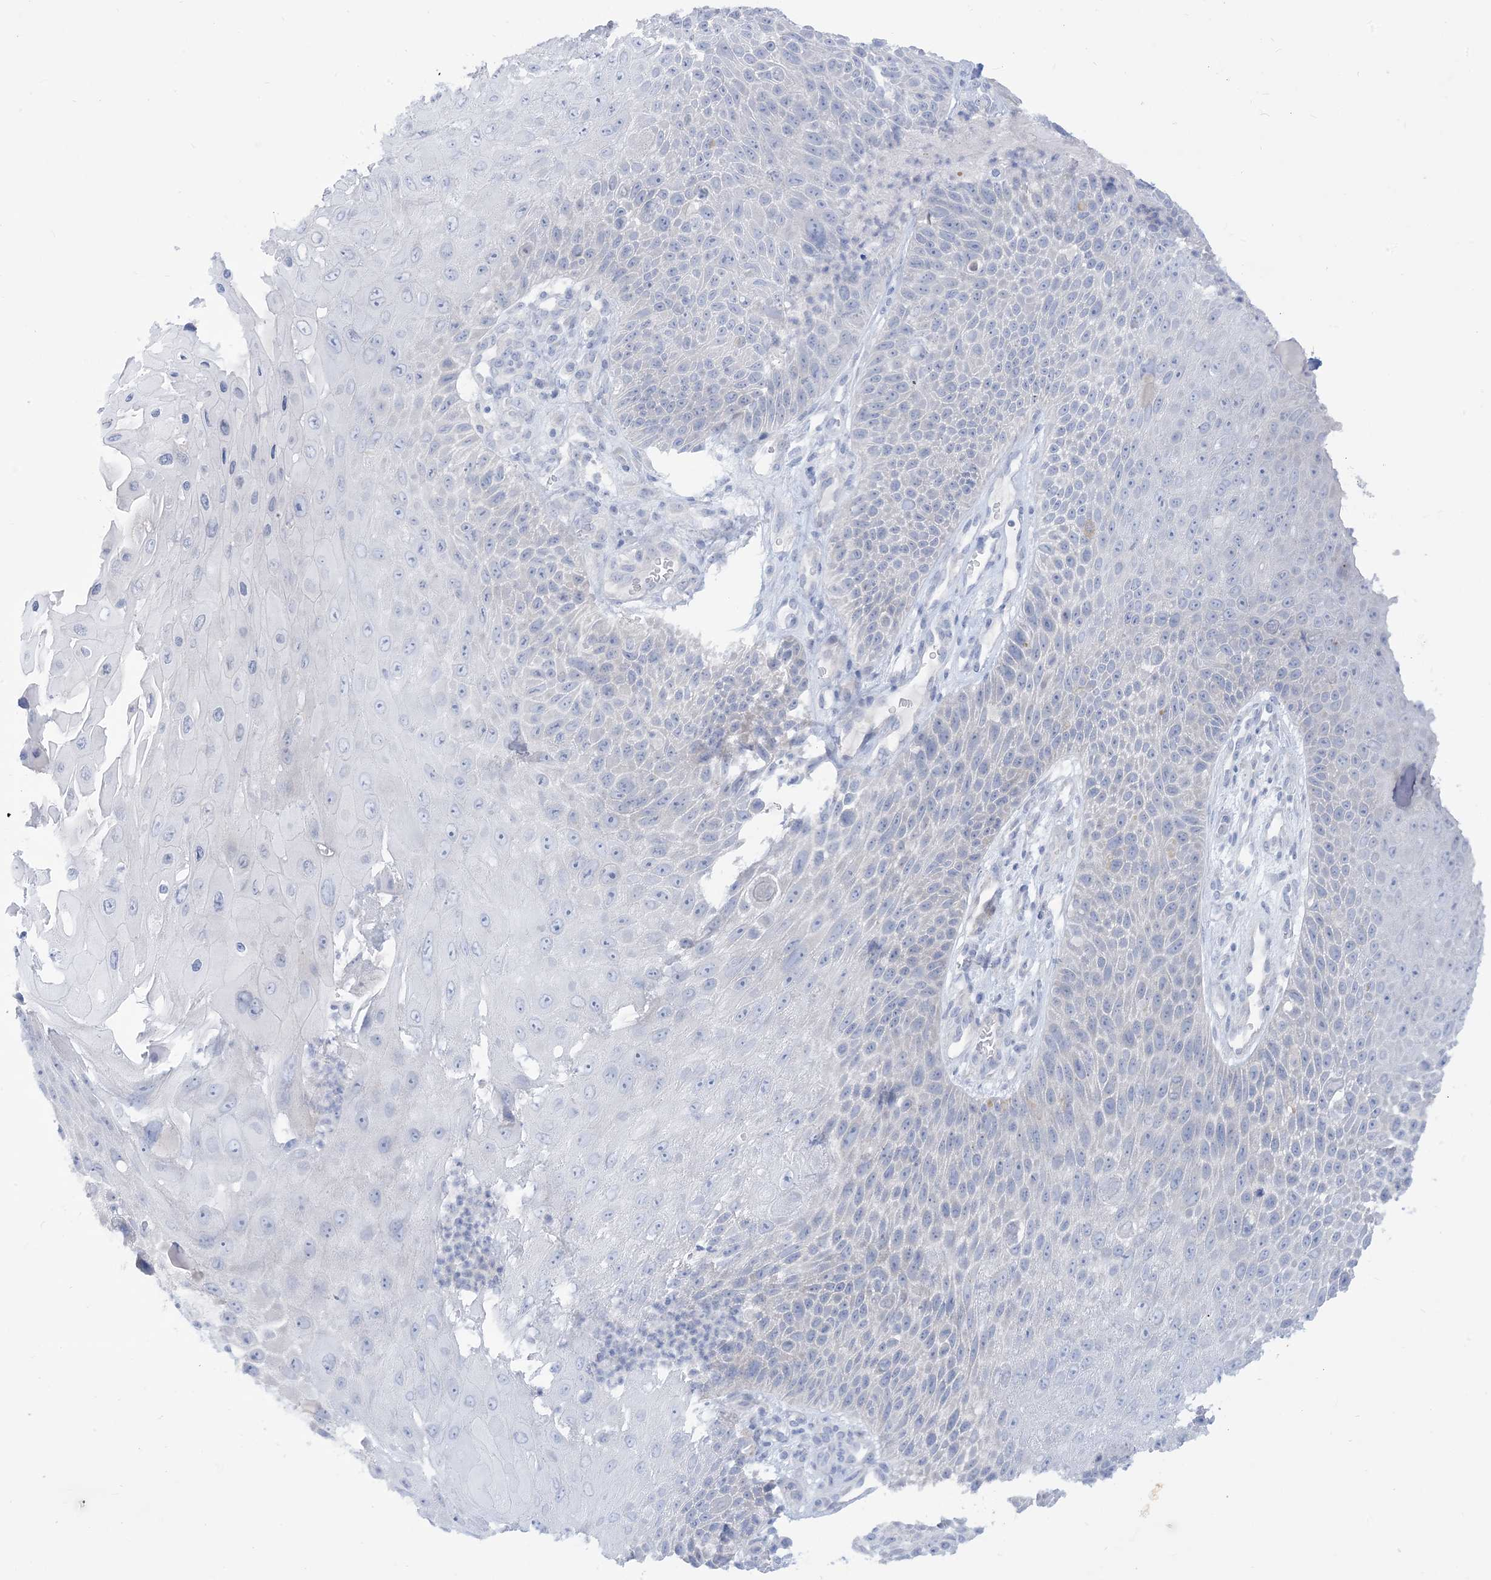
{"staining": {"intensity": "negative", "quantity": "none", "location": "none"}, "tissue": "skin cancer", "cell_type": "Tumor cells", "image_type": "cancer", "snomed": [{"axis": "morphology", "description": "Squamous cell carcinoma, NOS"}, {"axis": "topography", "description": "Skin"}], "caption": "This is an IHC image of human squamous cell carcinoma (skin). There is no positivity in tumor cells.", "gene": "MARS2", "patient": {"sex": "female", "age": 88}}